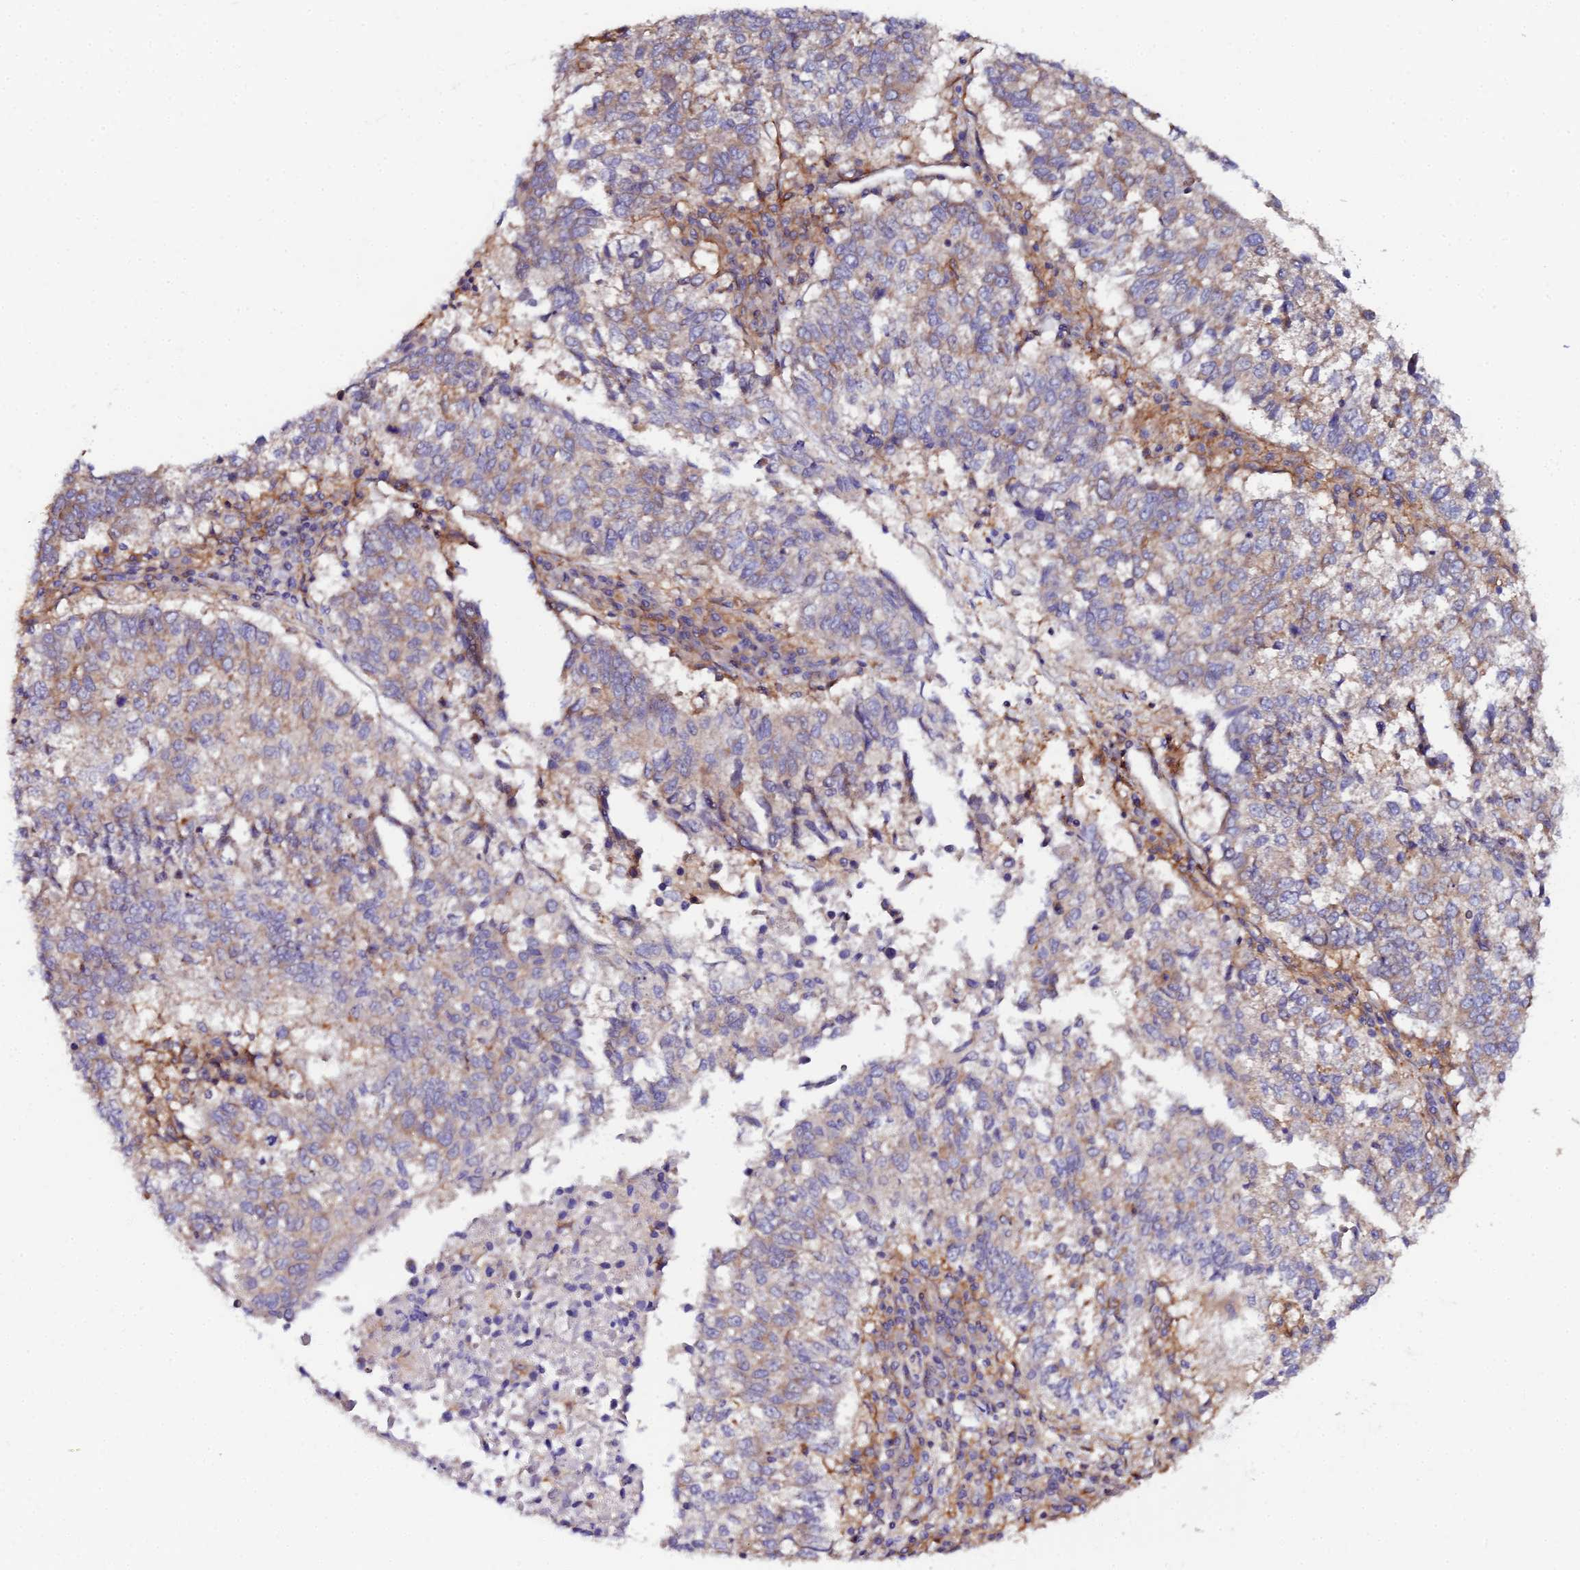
{"staining": {"intensity": "weak", "quantity": "25%-75%", "location": "cytoplasmic/membranous"}, "tissue": "lung cancer", "cell_type": "Tumor cells", "image_type": "cancer", "snomed": [{"axis": "morphology", "description": "Squamous cell carcinoma, NOS"}, {"axis": "topography", "description": "Lung"}], "caption": "Weak cytoplasmic/membranous protein staining is appreciated in approximately 25%-75% of tumor cells in lung squamous cell carcinoma.", "gene": "GNG5B", "patient": {"sex": "male", "age": 73}}